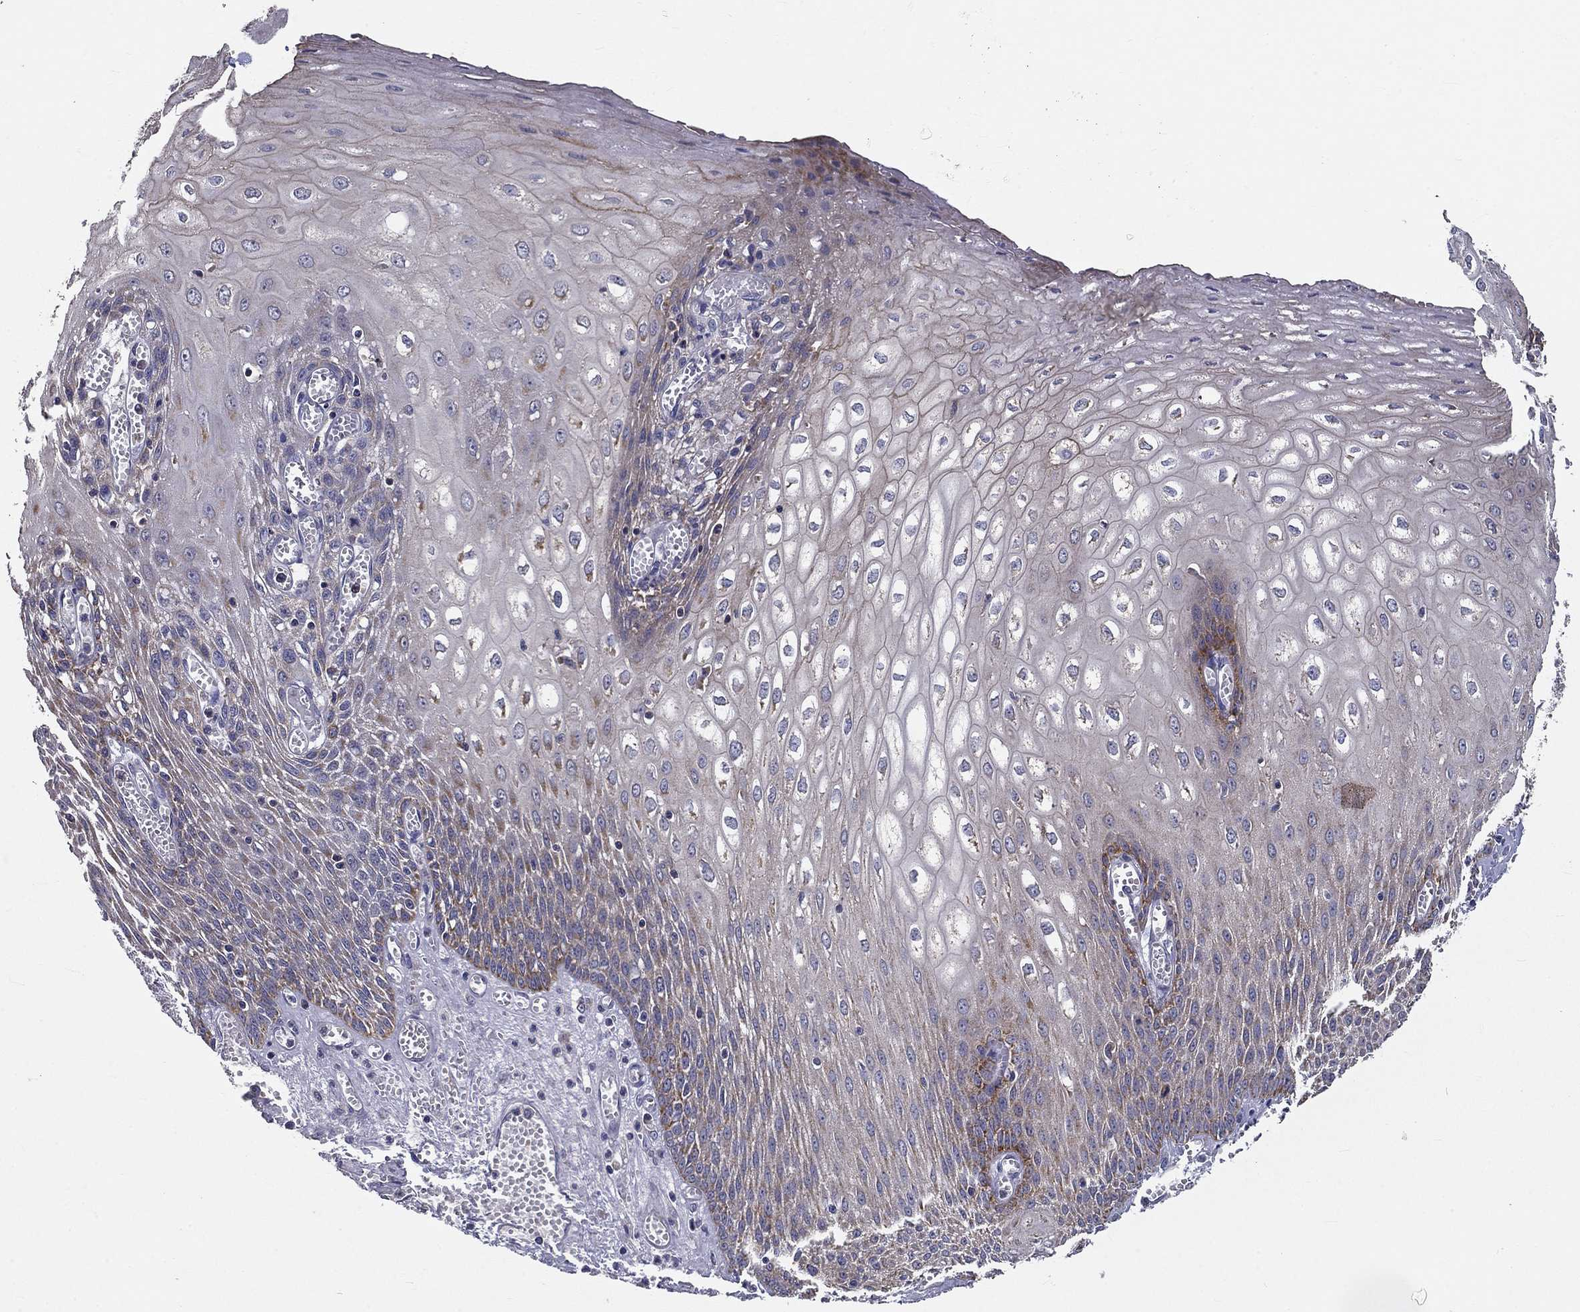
{"staining": {"intensity": "moderate", "quantity": "<25%", "location": "cytoplasmic/membranous"}, "tissue": "esophagus", "cell_type": "Squamous epithelial cells", "image_type": "normal", "snomed": [{"axis": "morphology", "description": "Normal tissue, NOS"}, {"axis": "topography", "description": "Esophagus"}], "caption": "Immunohistochemistry photomicrograph of unremarkable esophagus stained for a protein (brown), which exhibits low levels of moderate cytoplasmic/membranous staining in approximately <25% of squamous epithelial cells.", "gene": "ALDH4A1", "patient": {"sex": "male", "age": 58}}